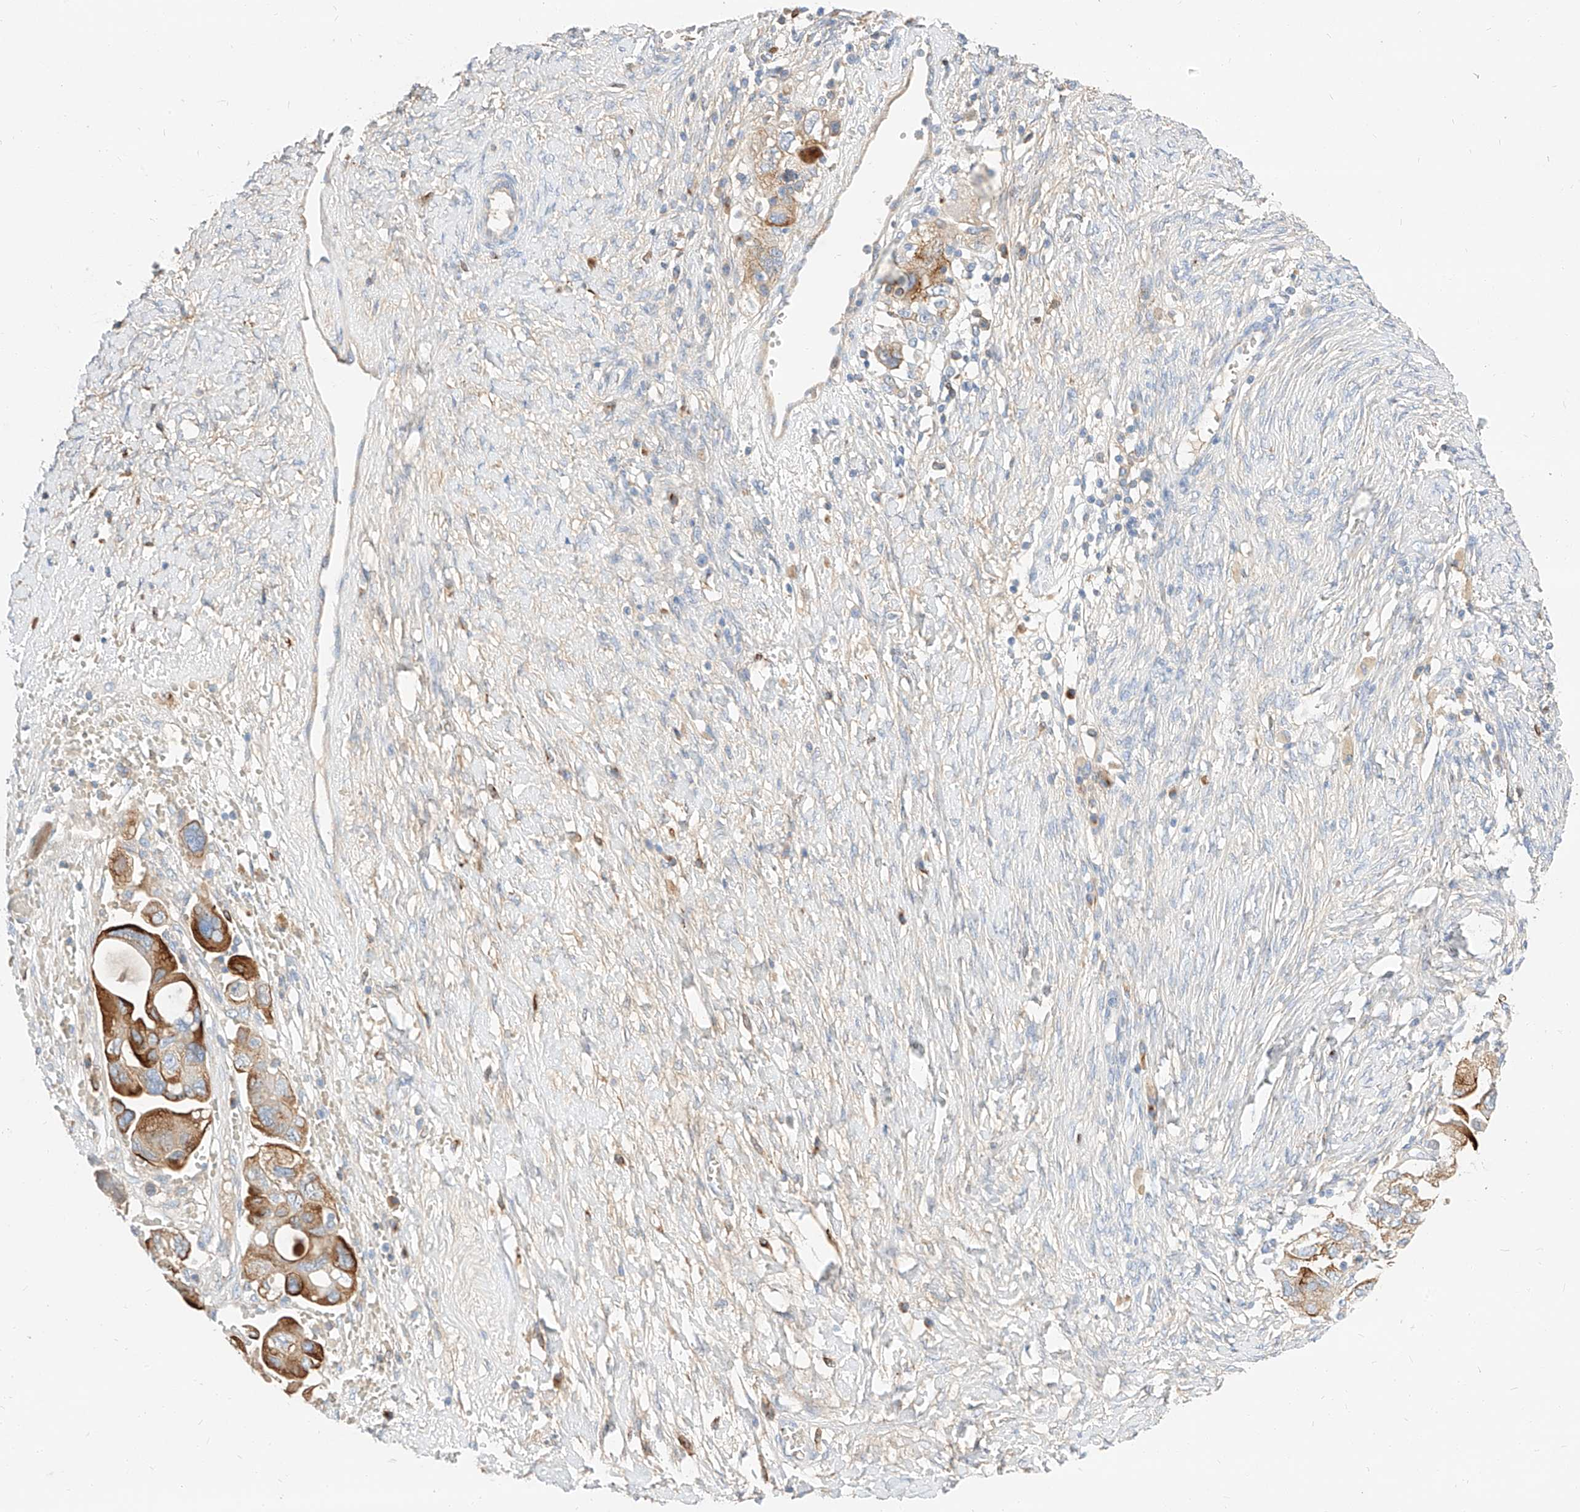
{"staining": {"intensity": "moderate", "quantity": ">75%", "location": "cytoplasmic/membranous"}, "tissue": "ovarian cancer", "cell_type": "Tumor cells", "image_type": "cancer", "snomed": [{"axis": "morphology", "description": "Carcinoma, NOS"}, {"axis": "morphology", "description": "Cystadenocarcinoma, serous, NOS"}, {"axis": "topography", "description": "Ovary"}], "caption": "Immunohistochemical staining of ovarian cancer (carcinoma) displays medium levels of moderate cytoplasmic/membranous expression in approximately >75% of tumor cells. Using DAB (3,3'-diaminobenzidine) (brown) and hematoxylin (blue) stains, captured at high magnification using brightfield microscopy.", "gene": "MAP7", "patient": {"sex": "female", "age": 69}}